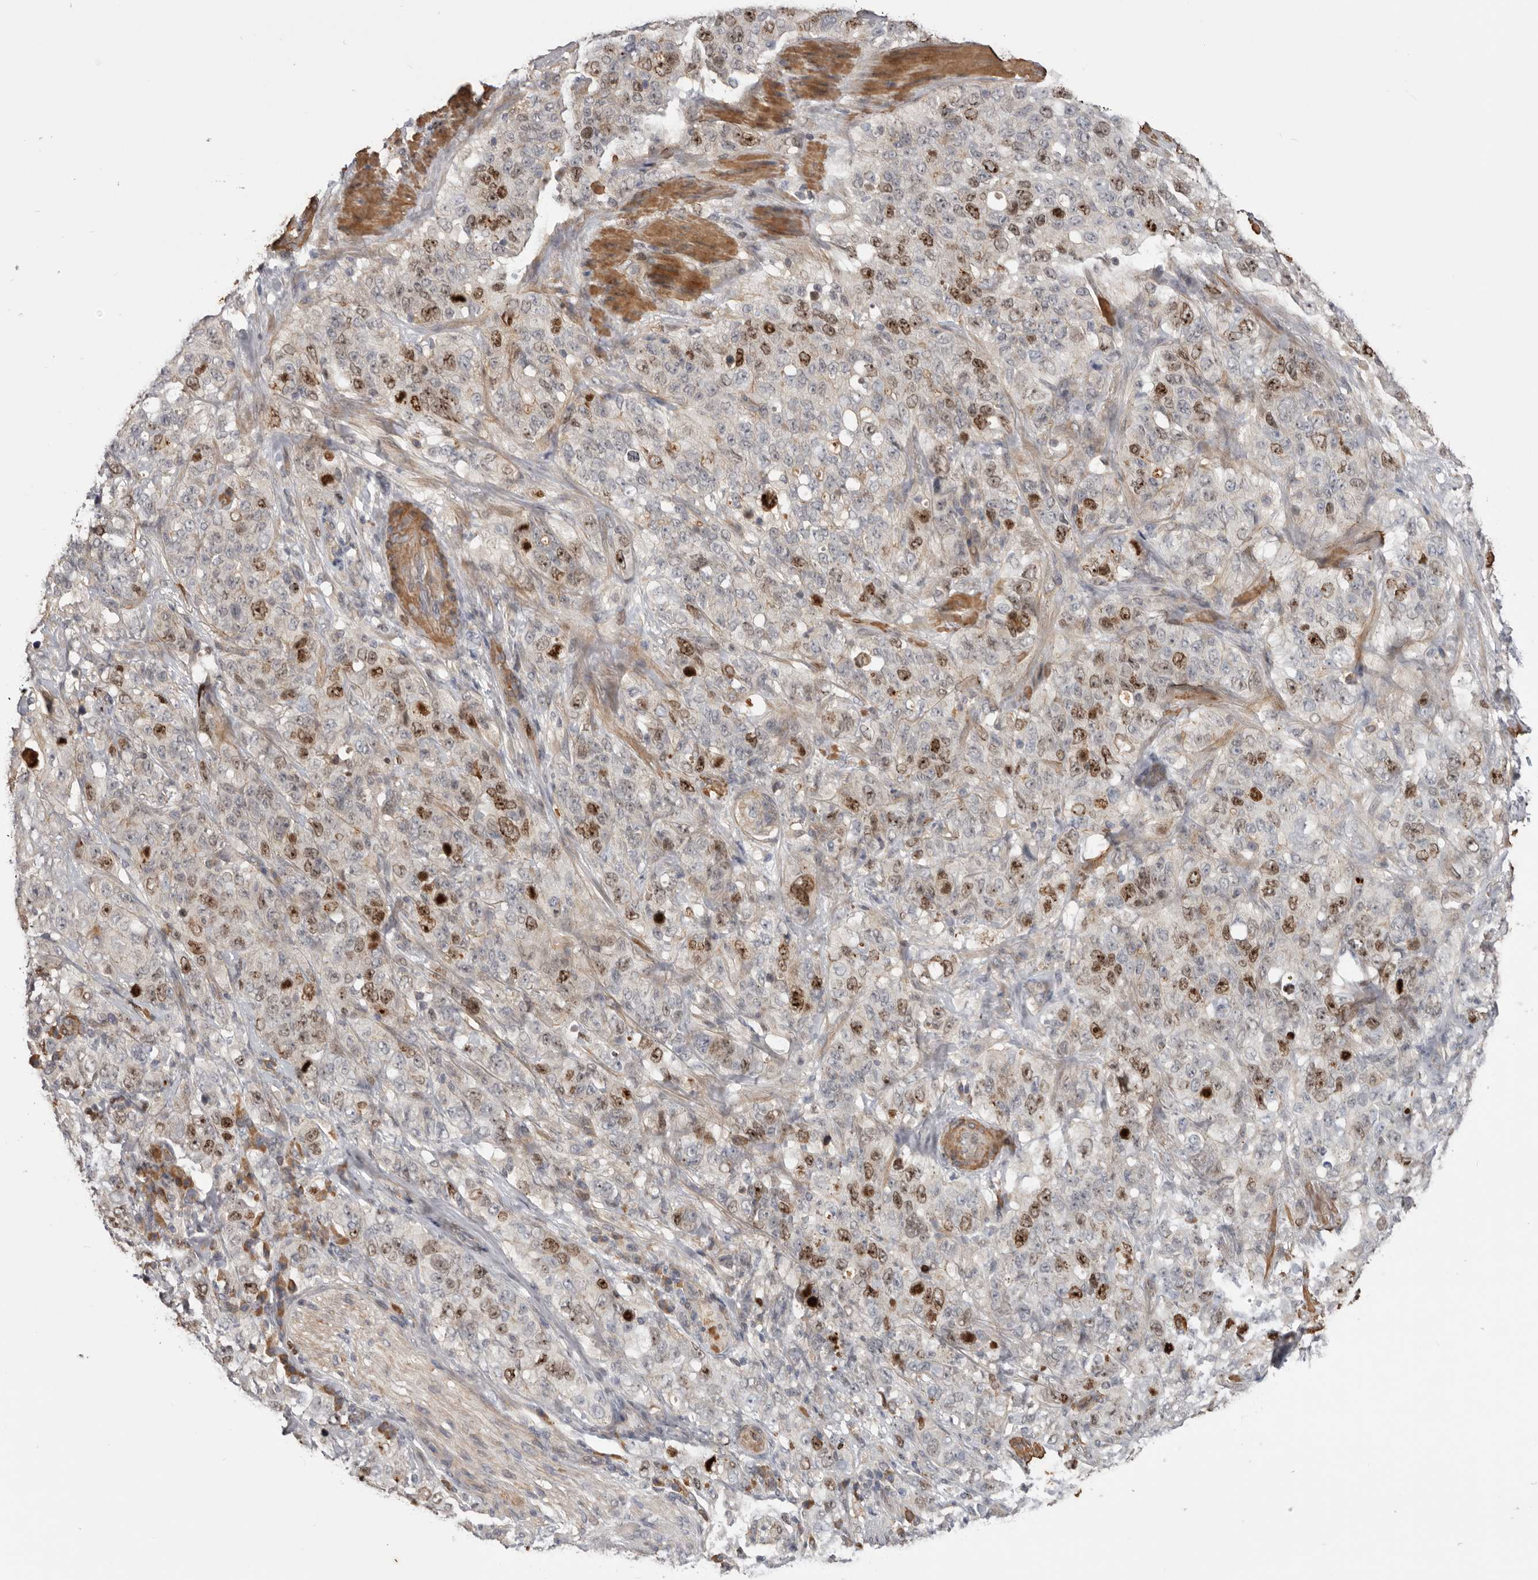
{"staining": {"intensity": "moderate", "quantity": ">75%", "location": "nuclear"}, "tissue": "stomach cancer", "cell_type": "Tumor cells", "image_type": "cancer", "snomed": [{"axis": "morphology", "description": "Adenocarcinoma, NOS"}, {"axis": "topography", "description": "Stomach"}], "caption": "High-power microscopy captured an IHC photomicrograph of stomach cancer (adenocarcinoma), revealing moderate nuclear expression in about >75% of tumor cells.", "gene": "CDCA8", "patient": {"sex": "male", "age": 48}}